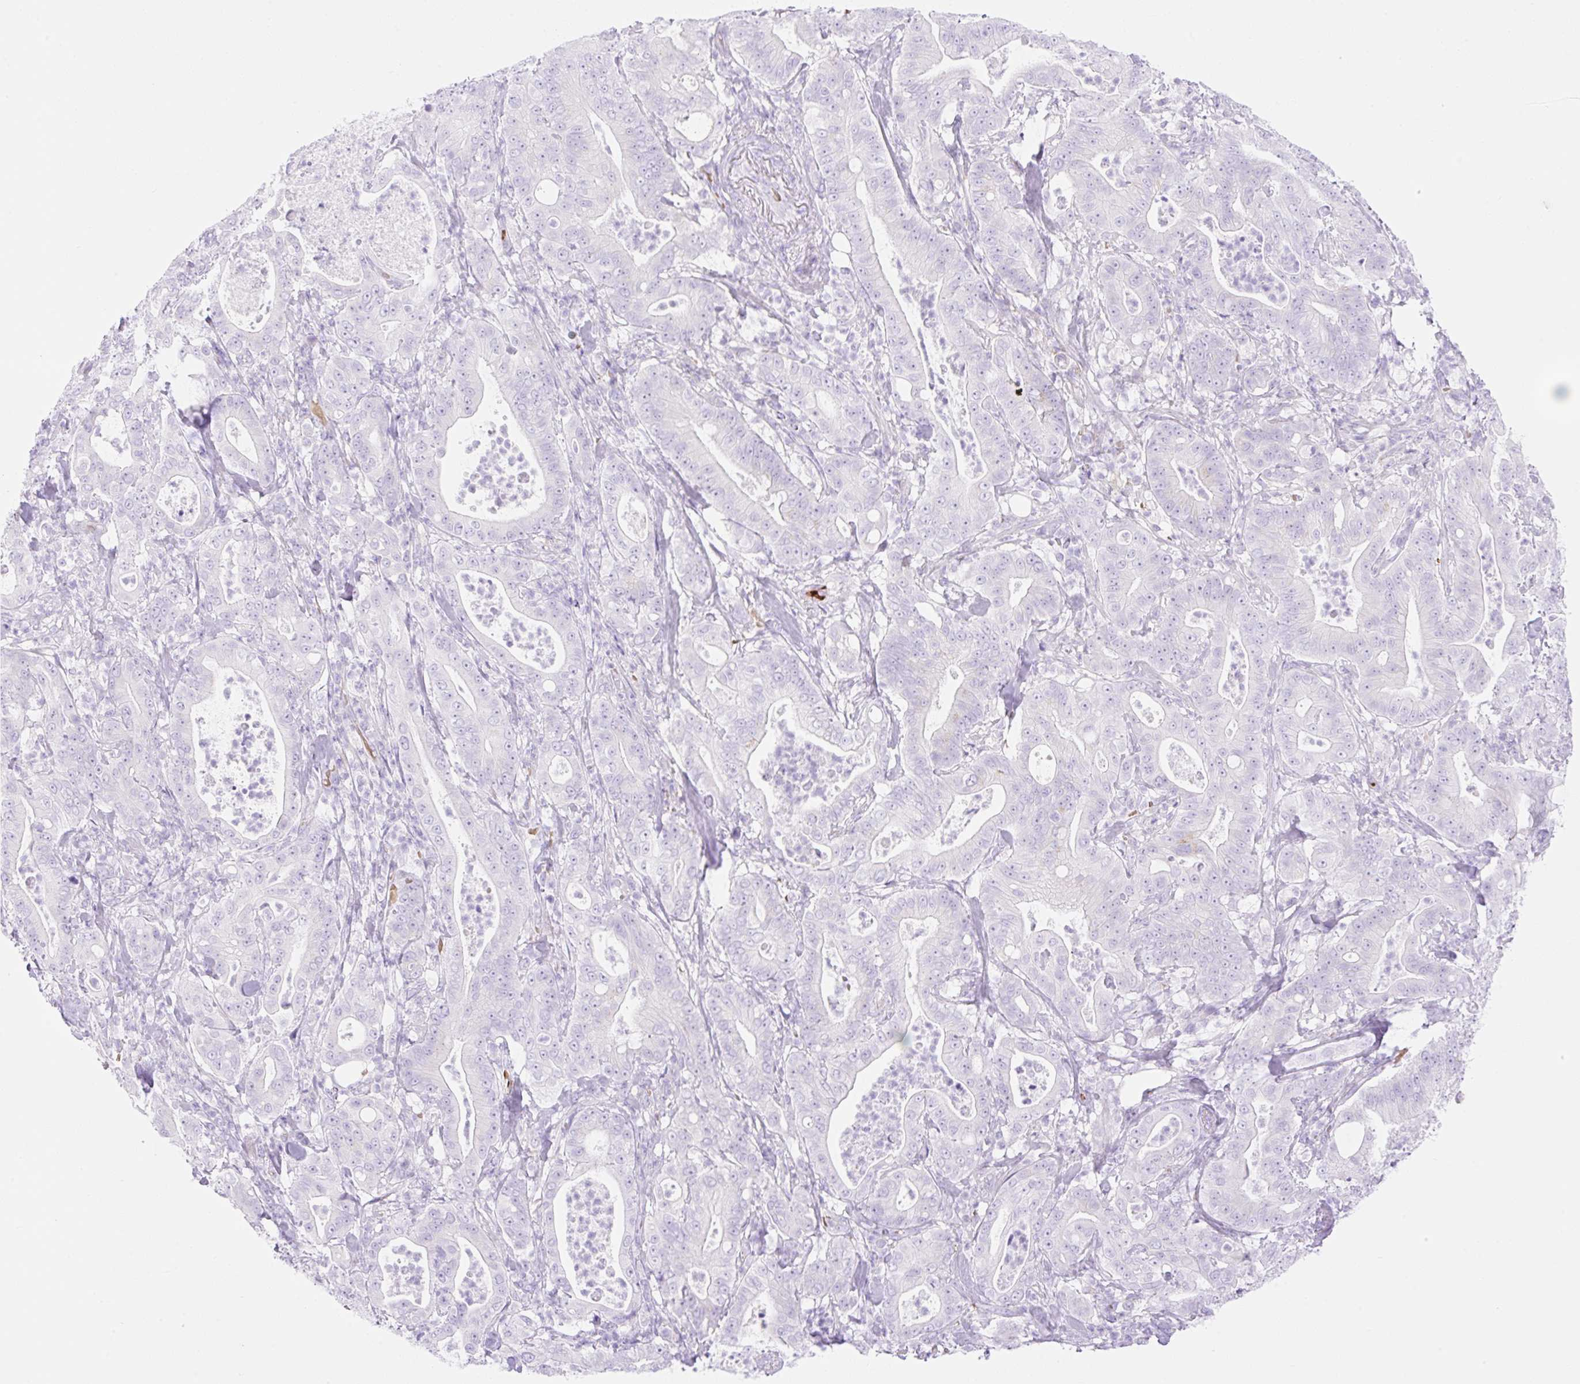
{"staining": {"intensity": "negative", "quantity": "none", "location": "none"}, "tissue": "pancreatic cancer", "cell_type": "Tumor cells", "image_type": "cancer", "snomed": [{"axis": "morphology", "description": "Adenocarcinoma, NOS"}, {"axis": "topography", "description": "Pancreas"}], "caption": "Immunohistochemistry (IHC) image of pancreatic adenocarcinoma stained for a protein (brown), which exhibits no positivity in tumor cells.", "gene": "CDX1", "patient": {"sex": "male", "age": 71}}